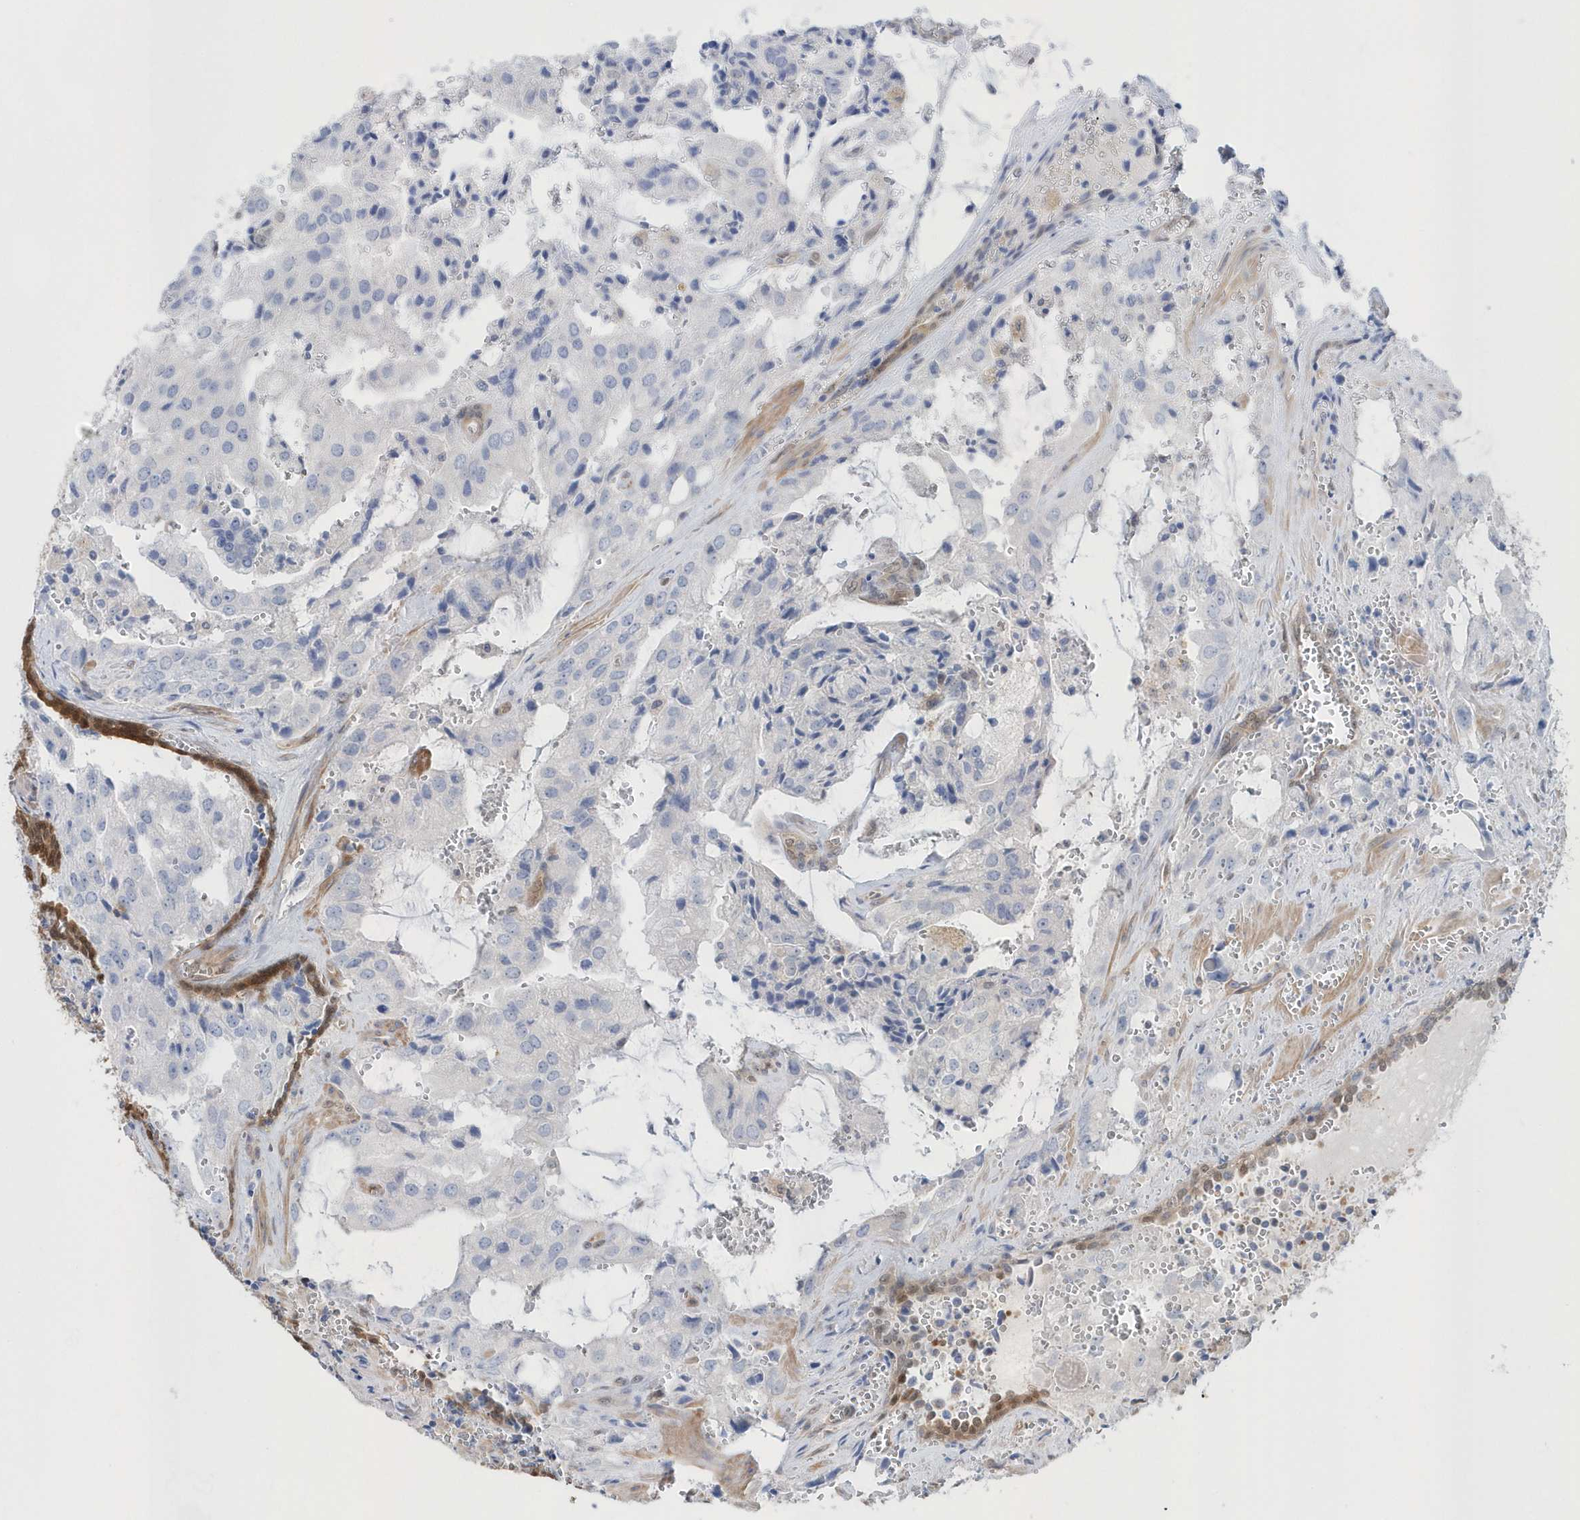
{"staining": {"intensity": "negative", "quantity": "none", "location": "none"}, "tissue": "prostate cancer", "cell_type": "Tumor cells", "image_type": "cancer", "snomed": [{"axis": "morphology", "description": "Adenocarcinoma, High grade"}, {"axis": "topography", "description": "Prostate"}], "caption": "A micrograph of human prostate adenocarcinoma (high-grade) is negative for staining in tumor cells.", "gene": "BDH2", "patient": {"sex": "male", "age": 68}}